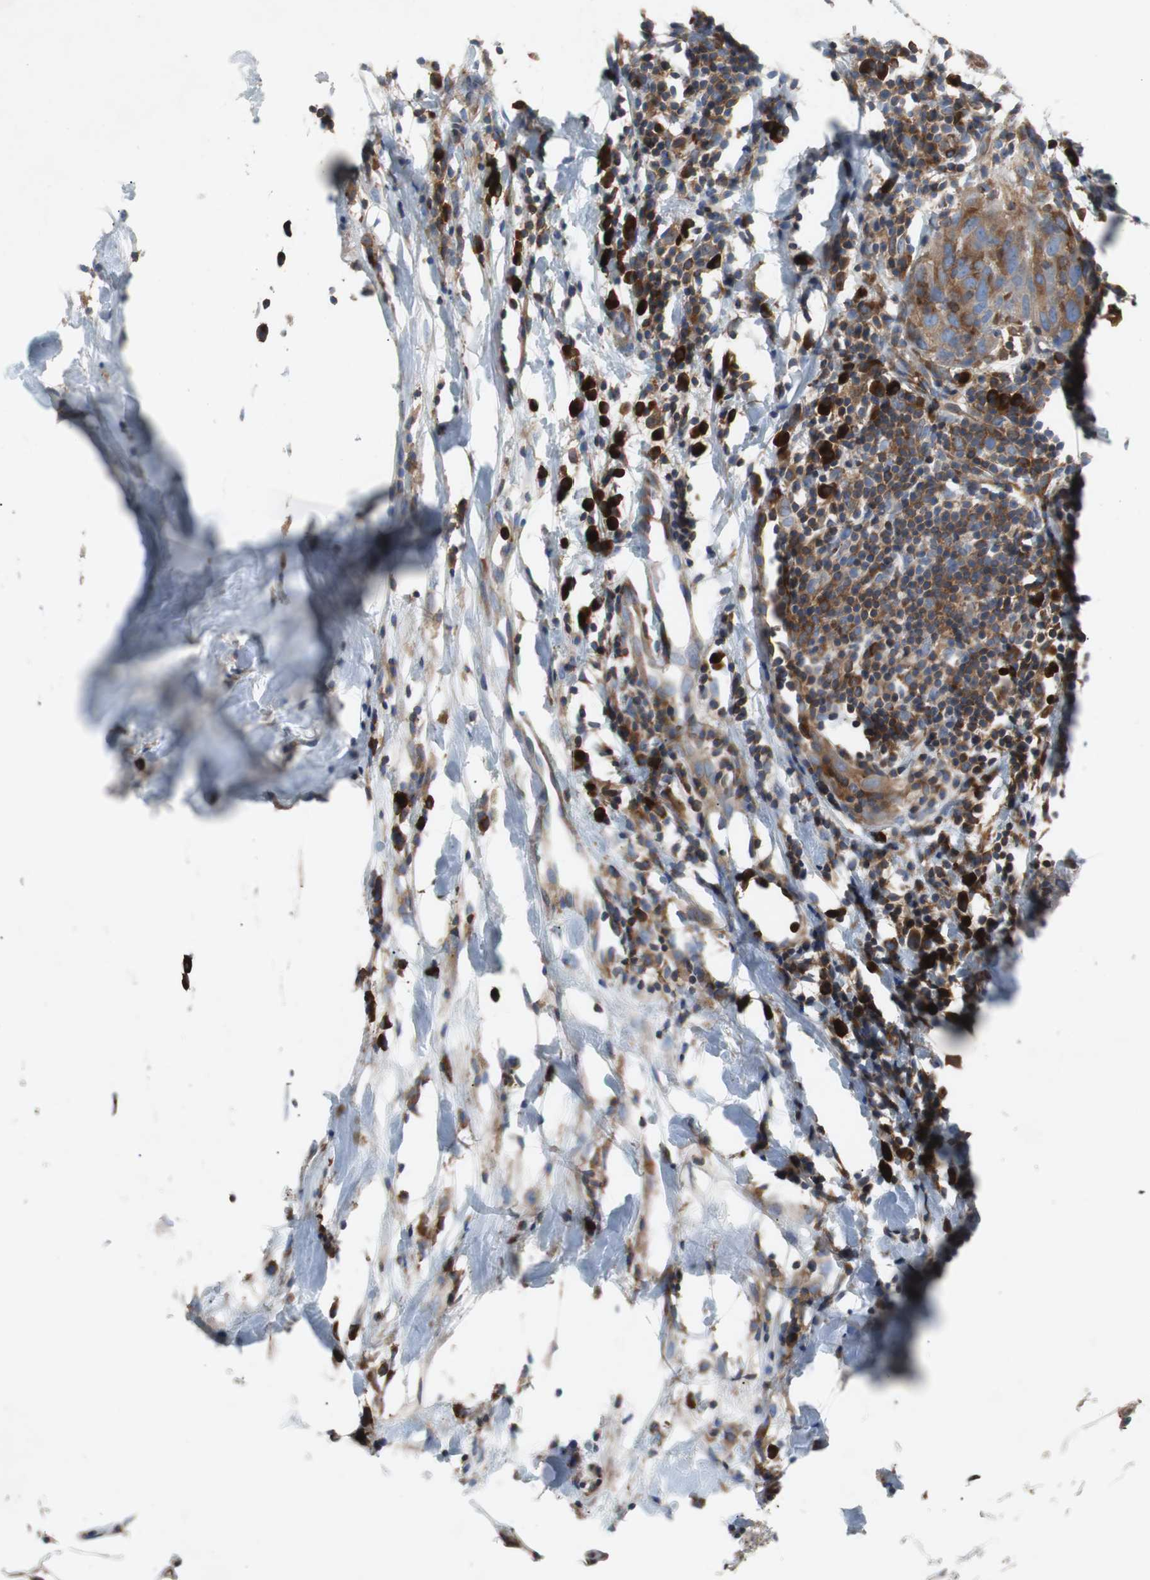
{"staining": {"intensity": "strong", "quantity": ">75%", "location": "cytoplasmic/membranous"}, "tissue": "breast cancer", "cell_type": "Tumor cells", "image_type": "cancer", "snomed": [{"axis": "morphology", "description": "Duct carcinoma"}, {"axis": "topography", "description": "Breast"}], "caption": "Immunohistochemistry (DAB) staining of breast cancer (intraductal carcinoma) exhibits strong cytoplasmic/membranous protein expression in approximately >75% of tumor cells. (Stains: DAB (3,3'-diaminobenzidine) in brown, nuclei in blue, Microscopy: brightfield microscopy at high magnification).", "gene": "GYS1", "patient": {"sex": "female", "age": 37}}